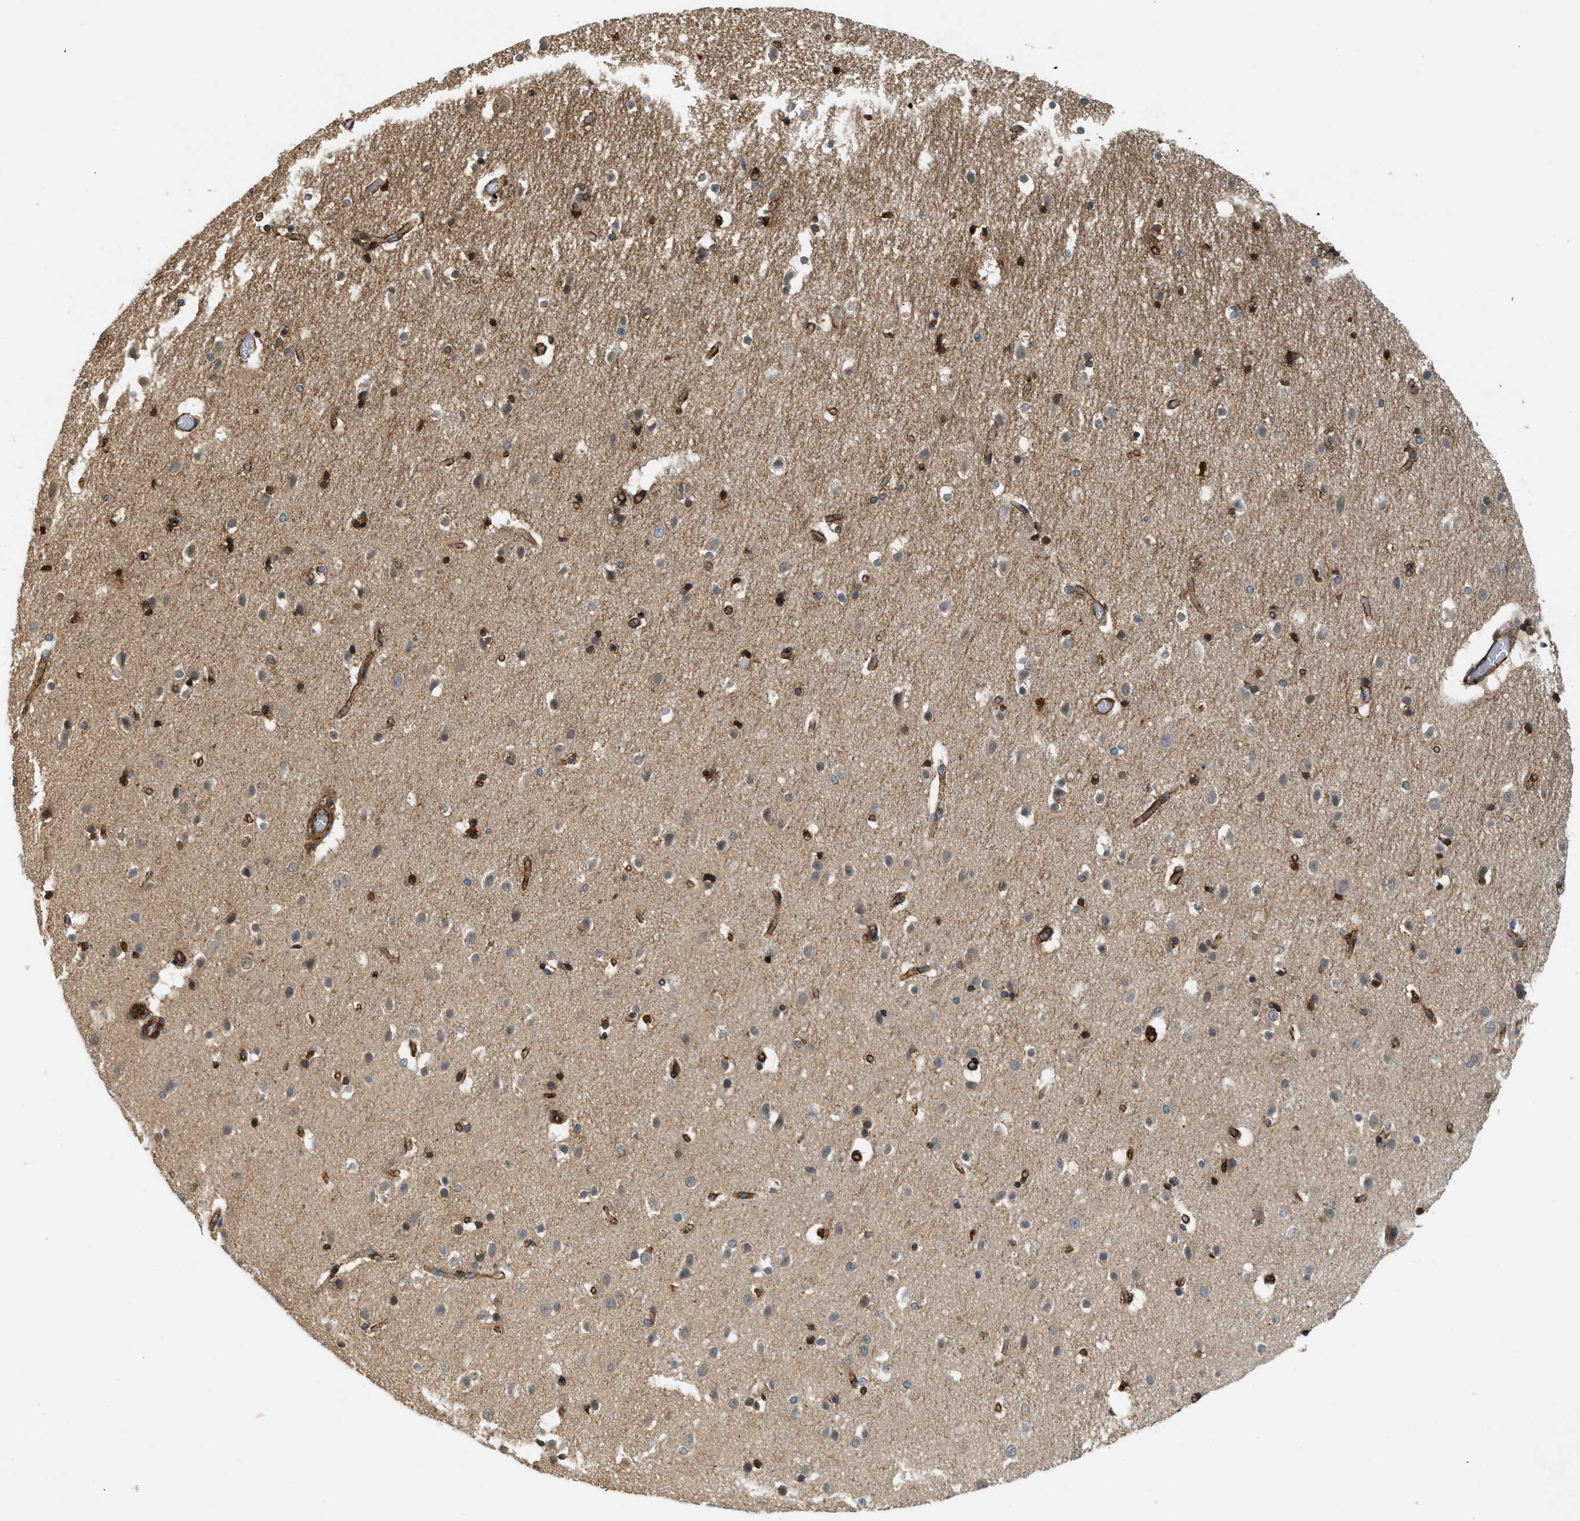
{"staining": {"intensity": "weak", "quantity": "25%-75%", "location": "cytoplasmic/membranous"}, "tissue": "hippocampus", "cell_type": "Glial cells", "image_type": "normal", "snomed": [{"axis": "morphology", "description": "Normal tissue, NOS"}, {"axis": "topography", "description": "Hippocampus"}], "caption": "This histopathology image exhibits benign hippocampus stained with IHC to label a protein in brown. The cytoplasmic/membranous of glial cells show weak positivity for the protein. Nuclei are counter-stained blue.", "gene": "HIP1", "patient": {"sex": "male", "age": 45}}